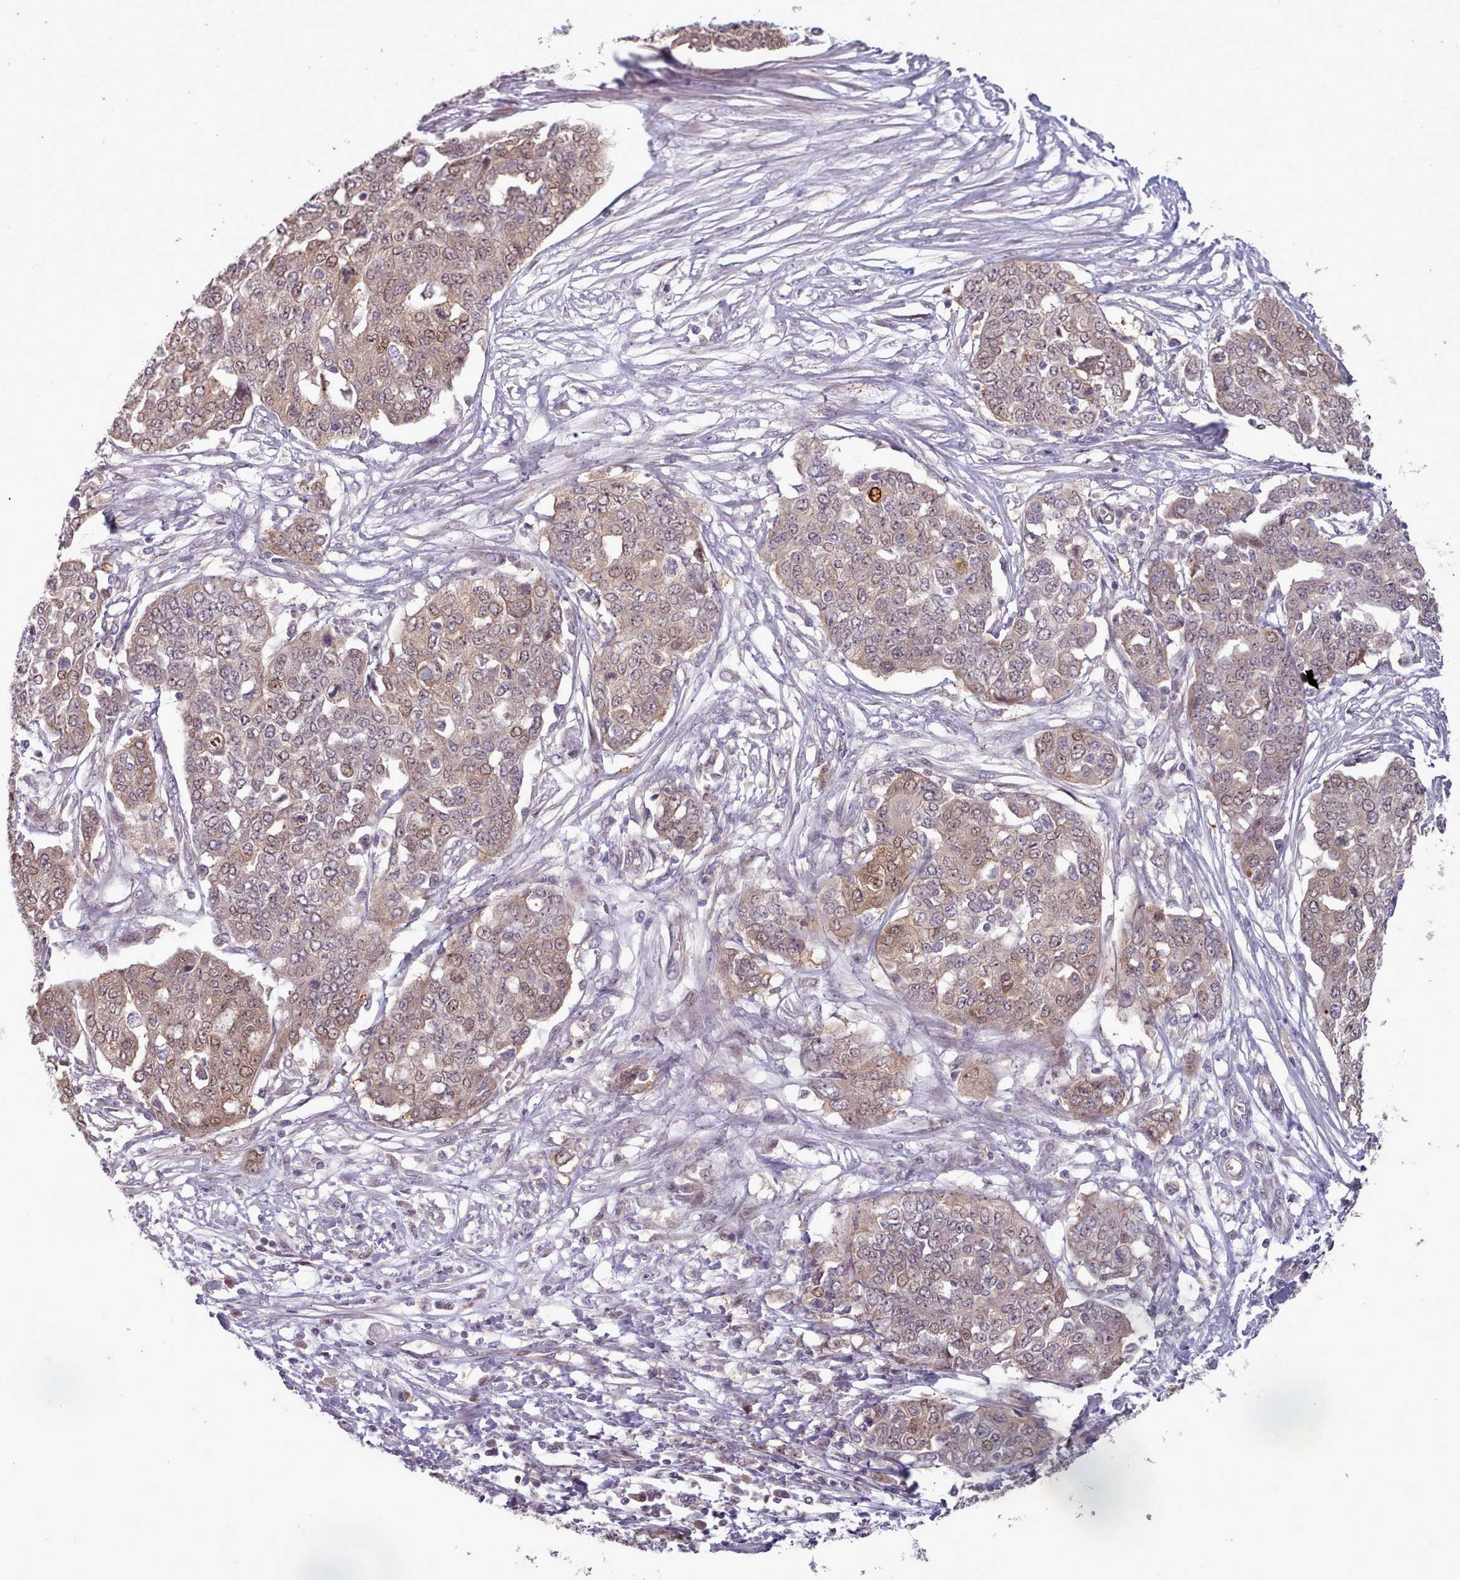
{"staining": {"intensity": "moderate", "quantity": "<25%", "location": "nuclear"}, "tissue": "ovarian cancer", "cell_type": "Tumor cells", "image_type": "cancer", "snomed": [{"axis": "morphology", "description": "Cystadenocarcinoma, serous, NOS"}, {"axis": "topography", "description": "Soft tissue"}, {"axis": "topography", "description": "Ovary"}], "caption": "Tumor cells demonstrate low levels of moderate nuclear expression in about <25% of cells in human ovarian cancer.", "gene": "CLNS1A", "patient": {"sex": "female", "age": 57}}